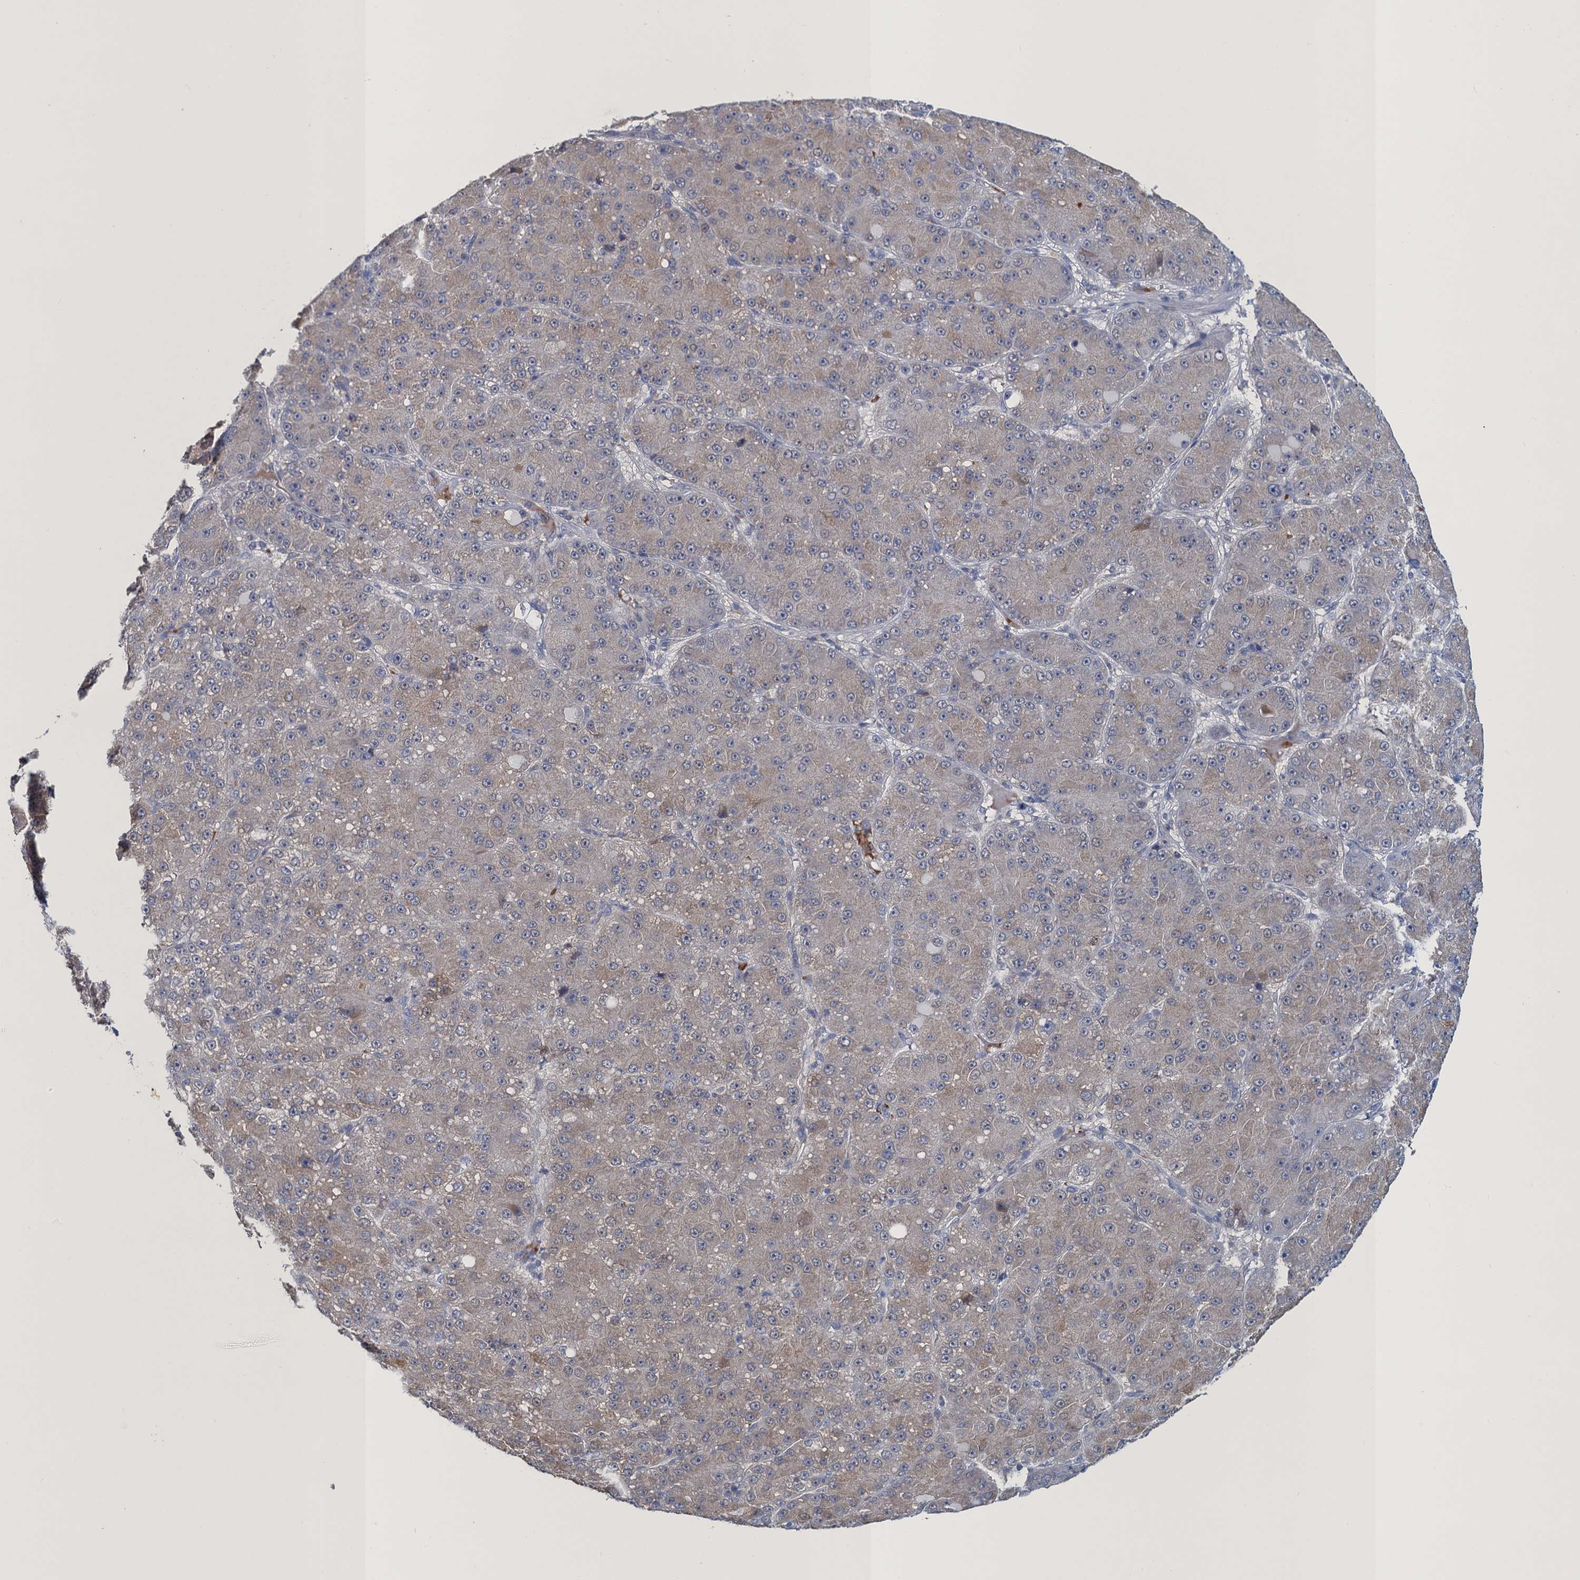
{"staining": {"intensity": "weak", "quantity": "<25%", "location": "cytoplasmic/membranous"}, "tissue": "liver cancer", "cell_type": "Tumor cells", "image_type": "cancer", "snomed": [{"axis": "morphology", "description": "Carcinoma, Hepatocellular, NOS"}, {"axis": "topography", "description": "Liver"}], "caption": "DAB immunohistochemical staining of liver cancer reveals no significant positivity in tumor cells. (DAB immunohistochemistry with hematoxylin counter stain).", "gene": "ATOSA", "patient": {"sex": "male", "age": 67}}